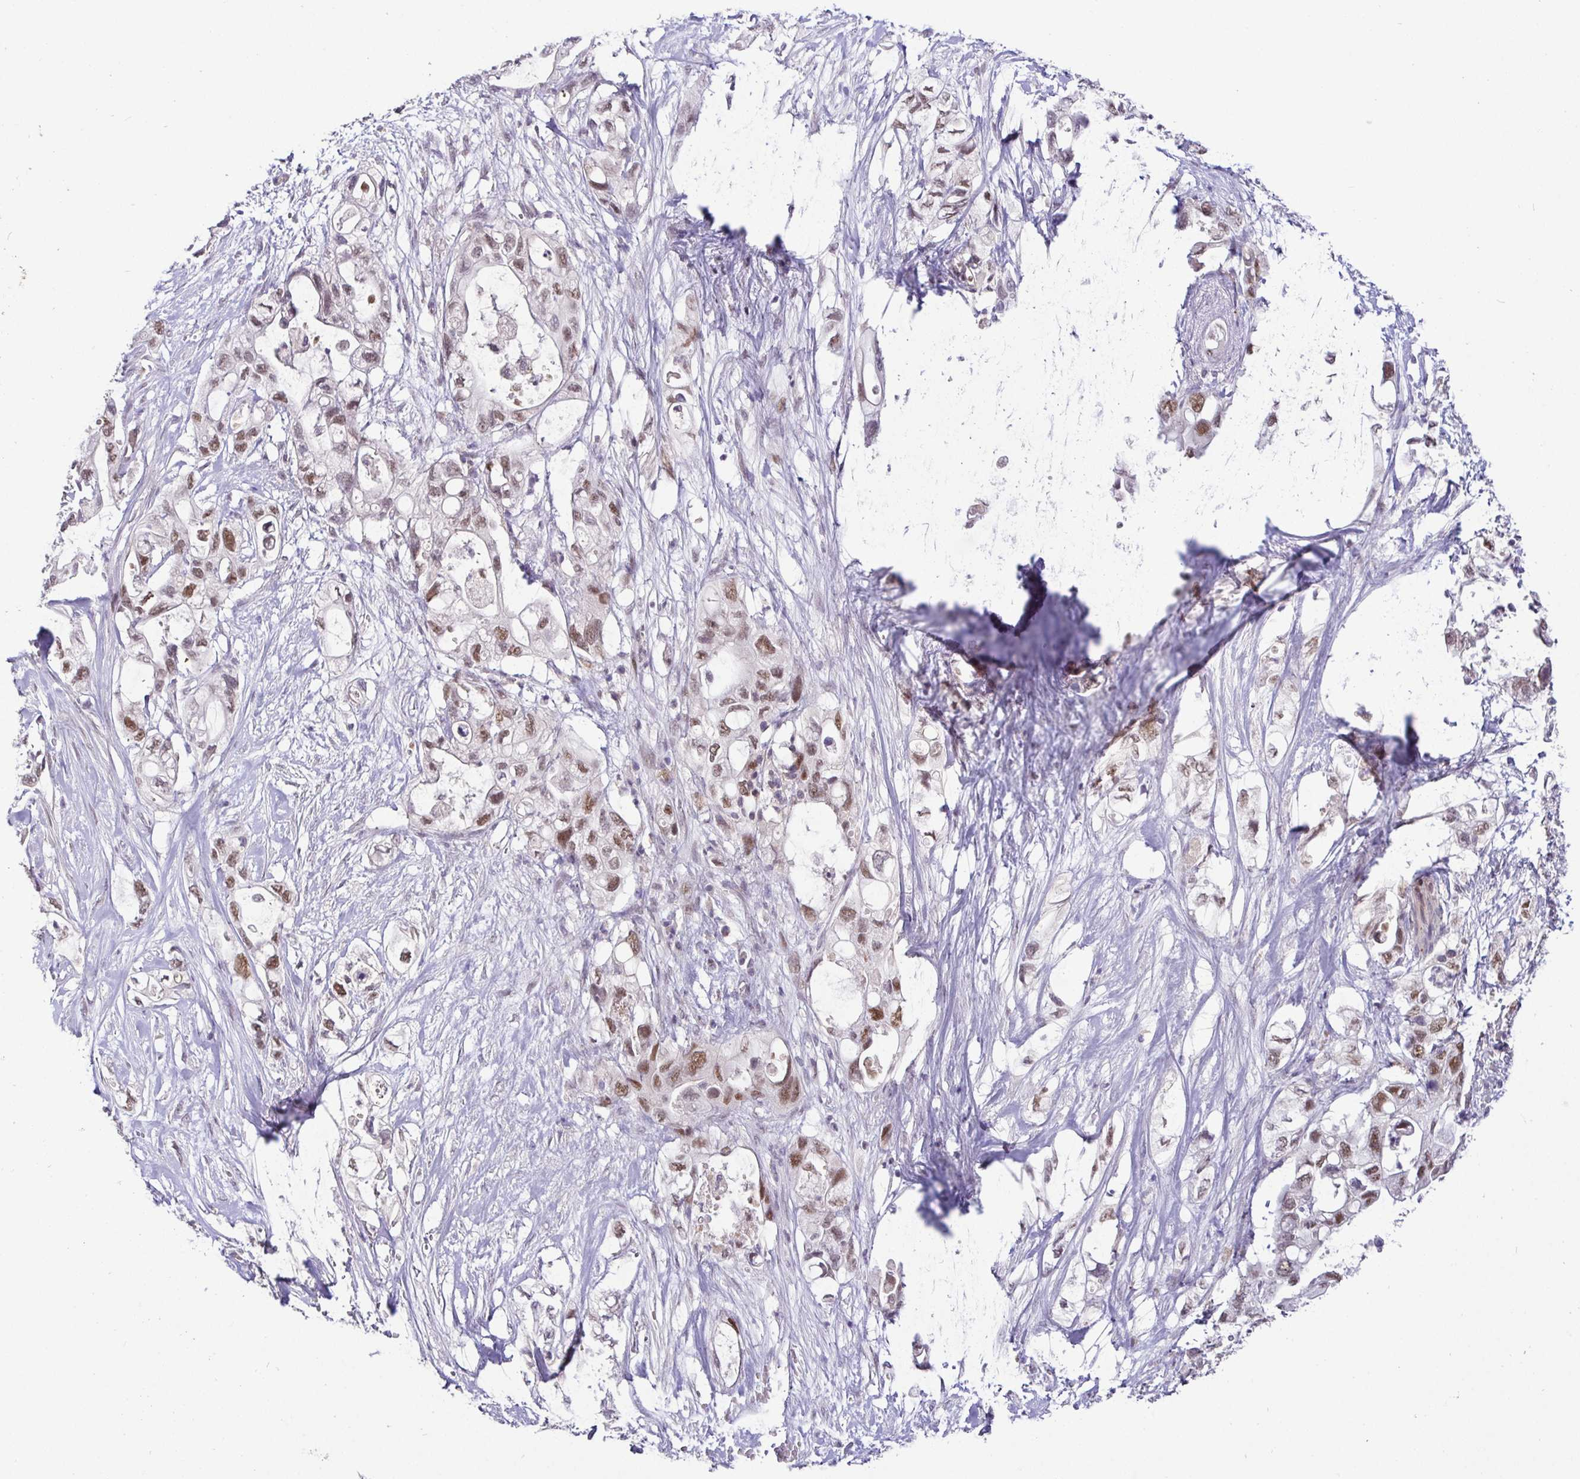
{"staining": {"intensity": "moderate", "quantity": ">75%", "location": "nuclear"}, "tissue": "pancreatic cancer", "cell_type": "Tumor cells", "image_type": "cancer", "snomed": [{"axis": "morphology", "description": "Adenocarcinoma, NOS"}, {"axis": "topography", "description": "Pancreas"}], "caption": "Immunohistochemical staining of human adenocarcinoma (pancreatic) reveals moderate nuclear protein expression in approximately >75% of tumor cells. Immunohistochemistry stains the protein in brown and the nuclei are stained blue.", "gene": "NUP188", "patient": {"sex": "female", "age": 72}}